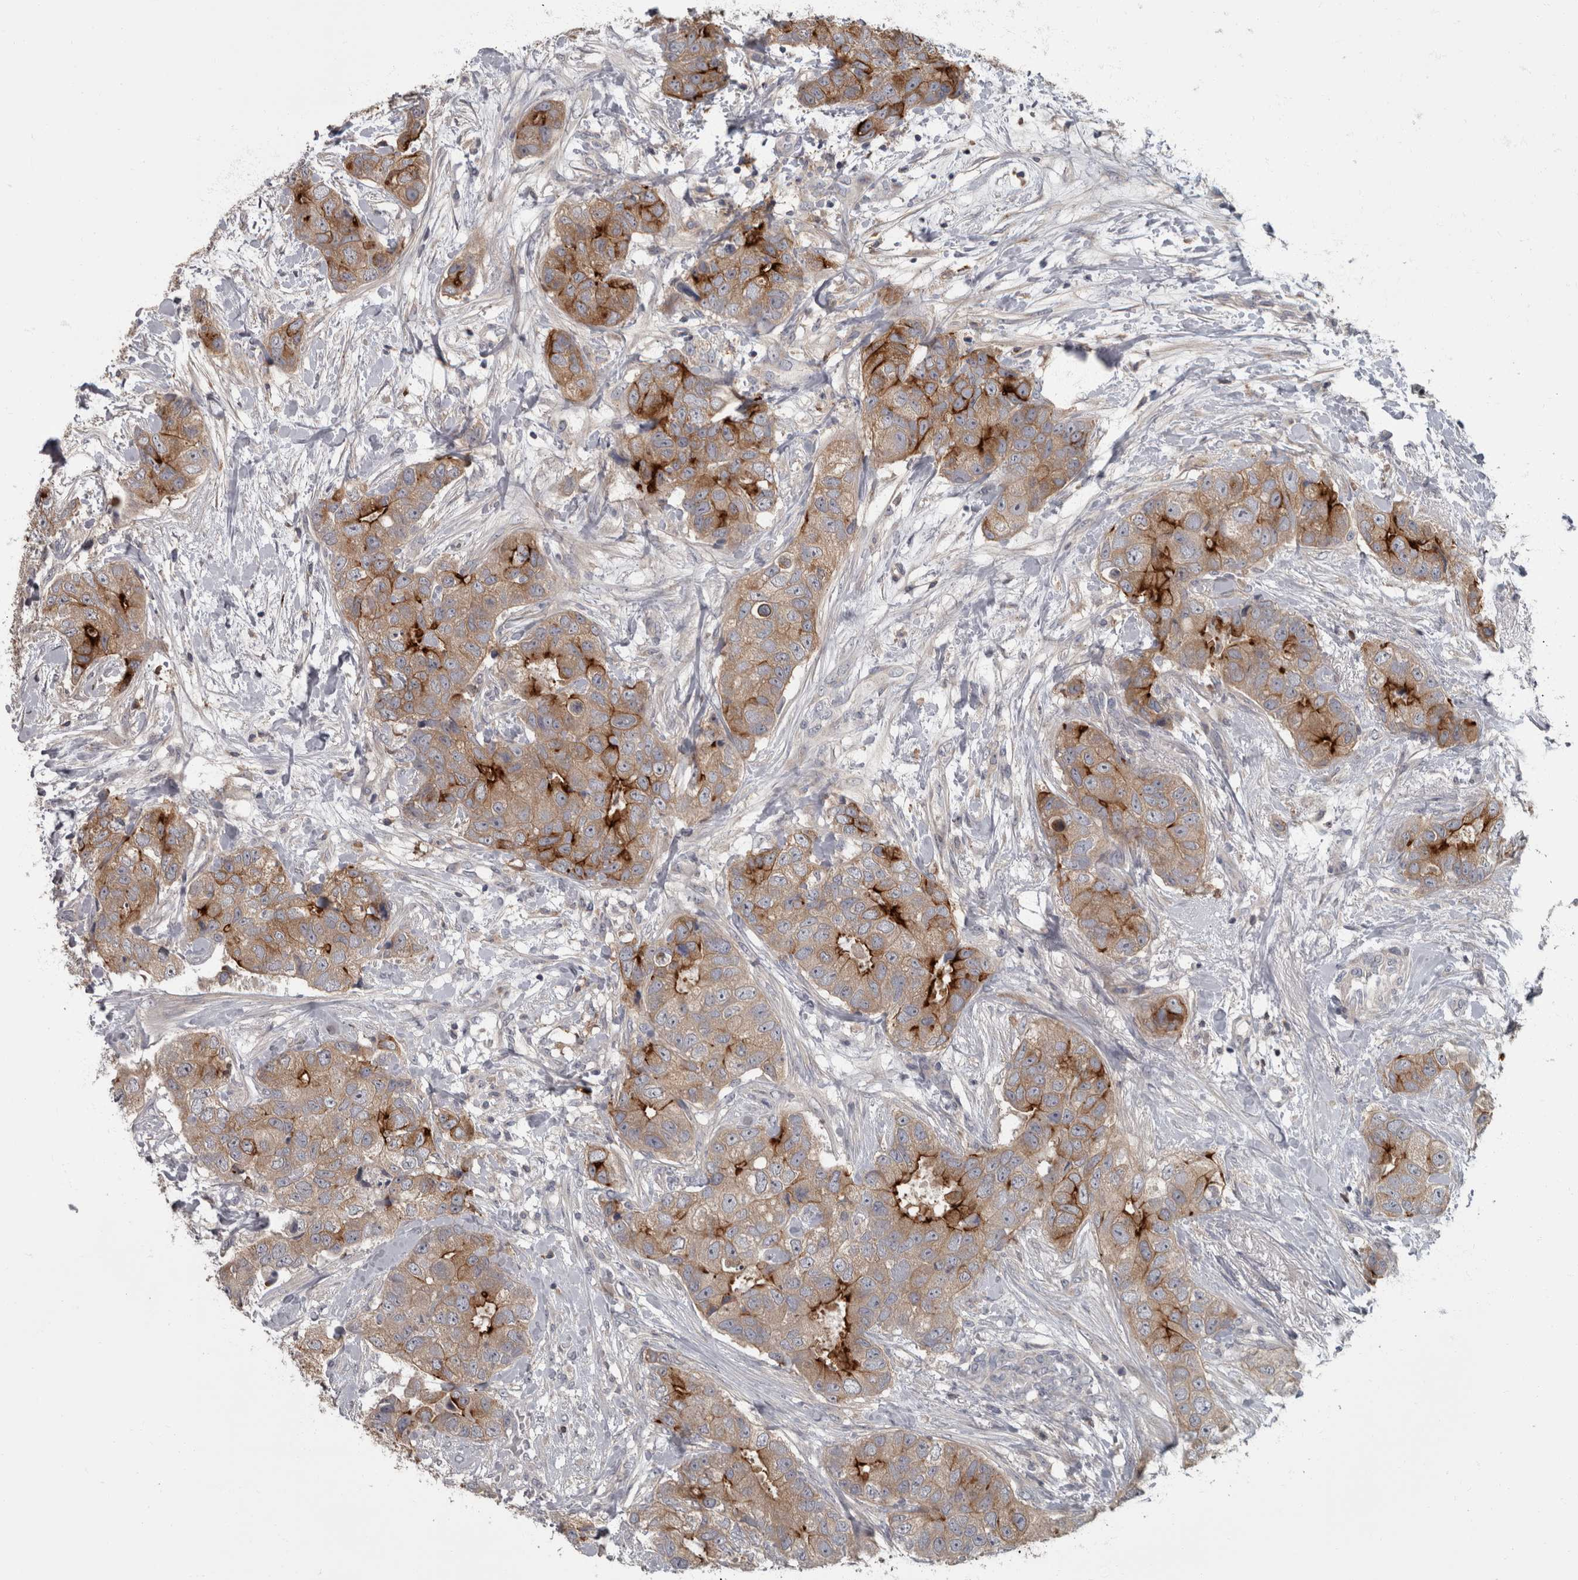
{"staining": {"intensity": "strong", "quantity": "25%-75%", "location": "cytoplasmic/membranous"}, "tissue": "breast cancer", "cell_type": "Tumor cells", "image_type": "cancer", "snomed": [{"axis": "morphology", "description": "Duct carcinoma"}, {"axis": "topography", "description": "Breast"}], "caption": "Breast cancer stained with IHC displays strong cytoplasmic/membranous staining in about 25%-75% of tumor cells.", "gene": "CDC42BPG", "patient": {"sex": "female", "age": 62}}